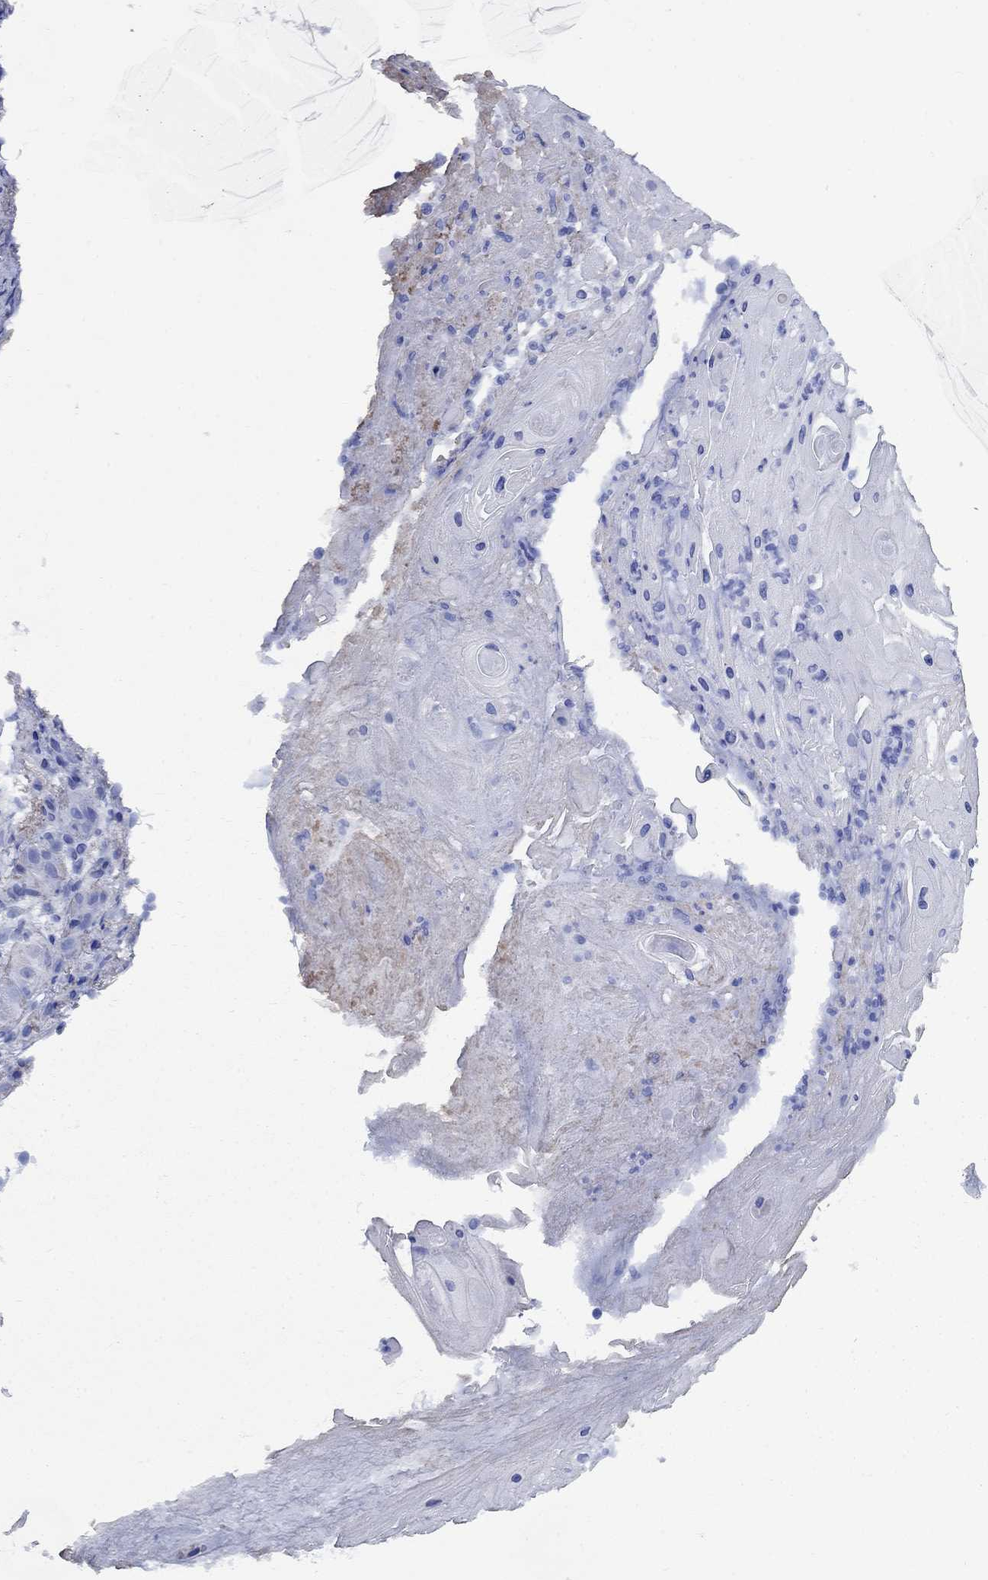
{"staining": {"intensity": "negative", "quantity": "none", "location": "none"}, "tissue": "skin cancer", "cell_type": "Tumor cells", "image_type": "cancer", "snomed": [{"axis": "morphology", "description": "Squamous cell carcinoma, NOS"}, {"axis": "topography", "description": "Skin"}], "caption": "A micrograph of skin squamous cell carcinoma stained for a protein shows no brown staining in tumor cells.", "gene": "VTN", "patient": {"sex": "male", "age": 62}}